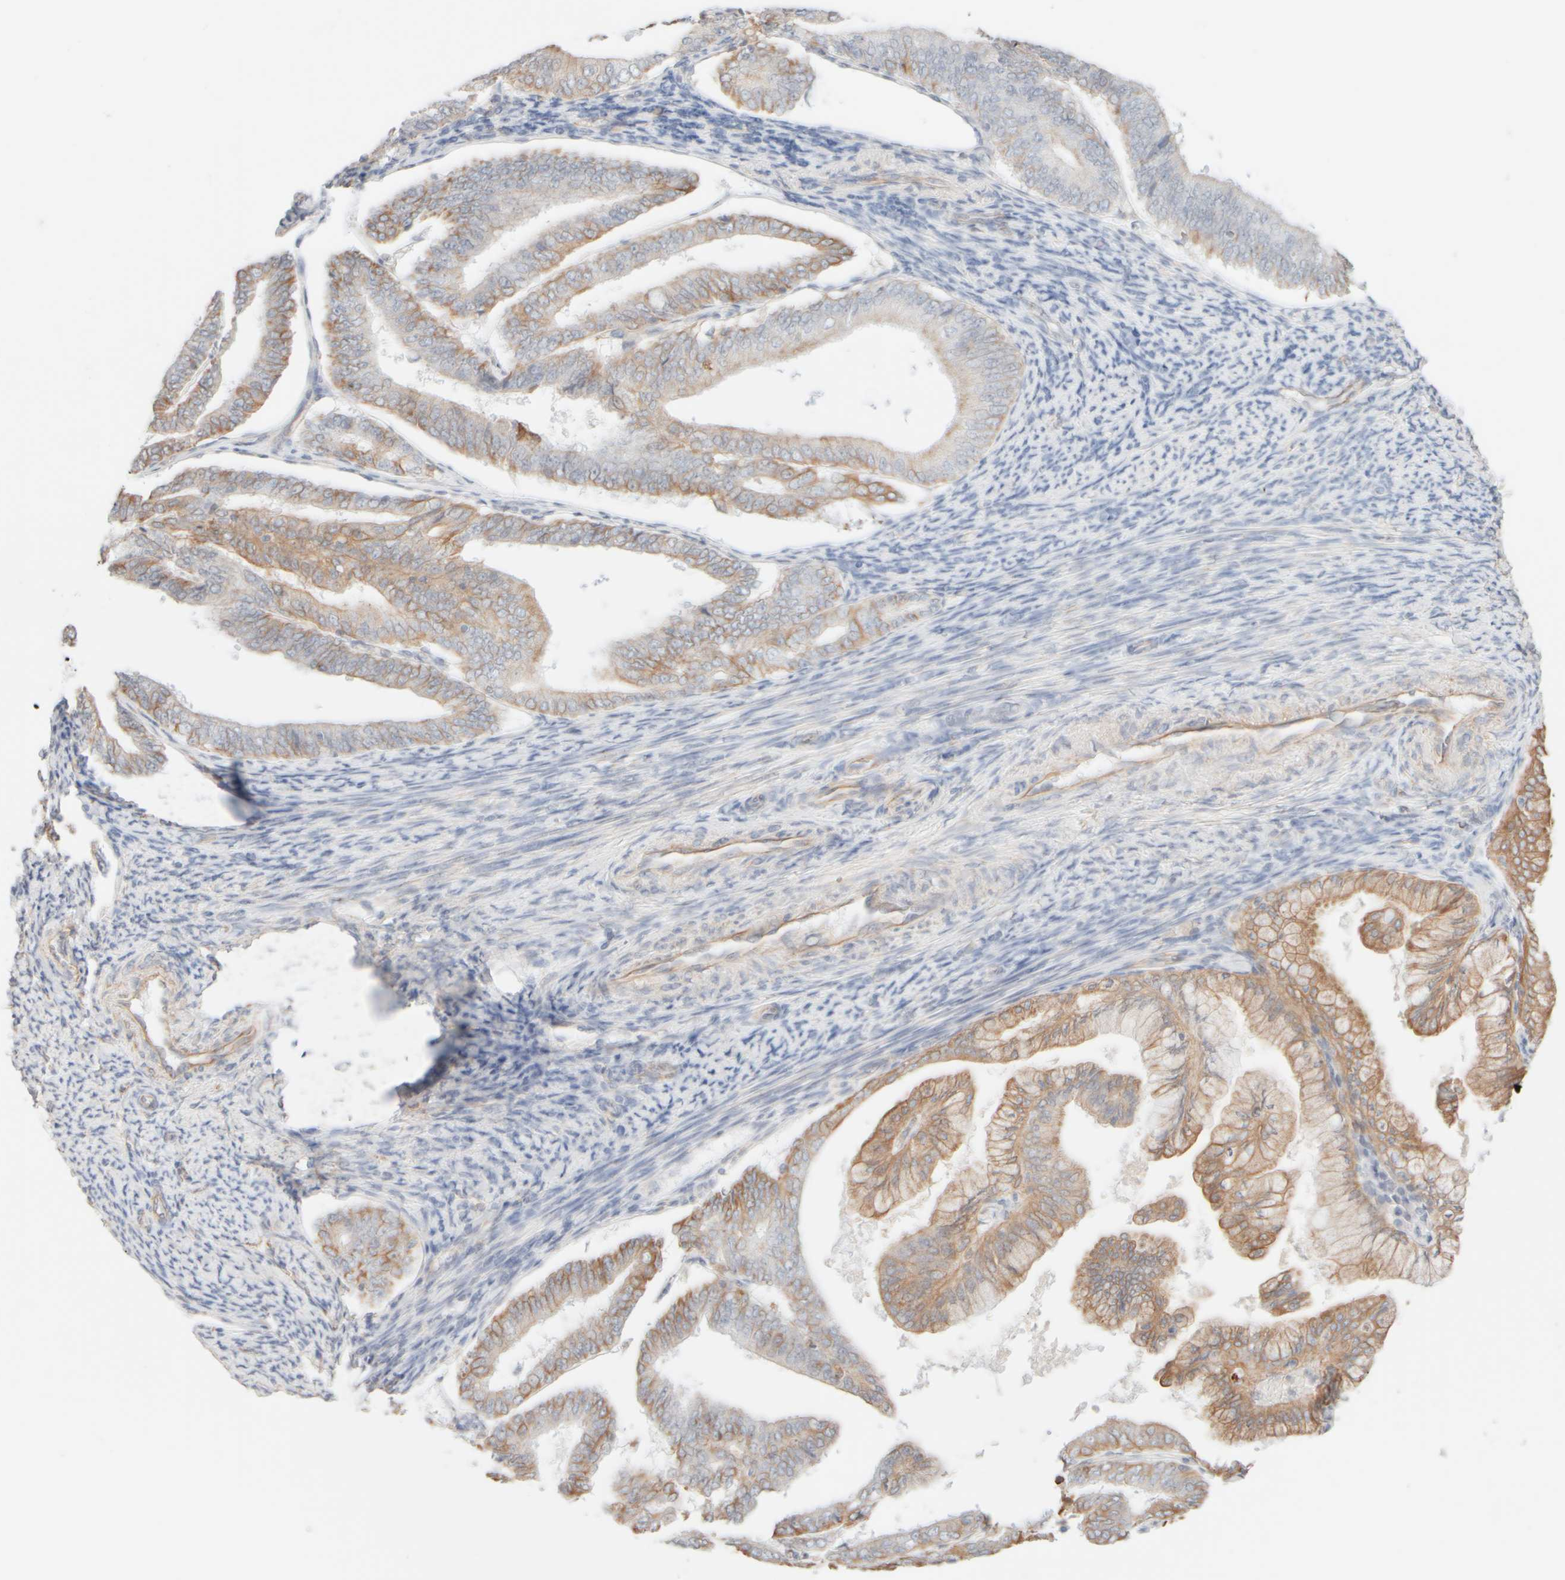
{"staining": {"intensity": "moderate", "quantity": "25%-75%", "location": "cytoplasmic/membranous"}, "tissue": "endometrial cancer", "cell_type": "Tumor cells", "image_type": "cancer", "snomed": [{"axis": "morphology", "description": "Adenocarcinoma, NOS"}, {"axis": "topography", "description": "Endometrium"}], "caption": "Protein expression by immunohistochemistry (IHC) shows moderate cytoplasmic/membranous positivity in about 25%-75% of tumor cells in endometrial cancer. (Stains: DAB (3,3'-diaminobenzidine) in brown, nuclei in blue, Microscopy: brightfield microscopy at high magnification).", "gene": "KRT15", "patient": {"sex": "female", "age": 63}}